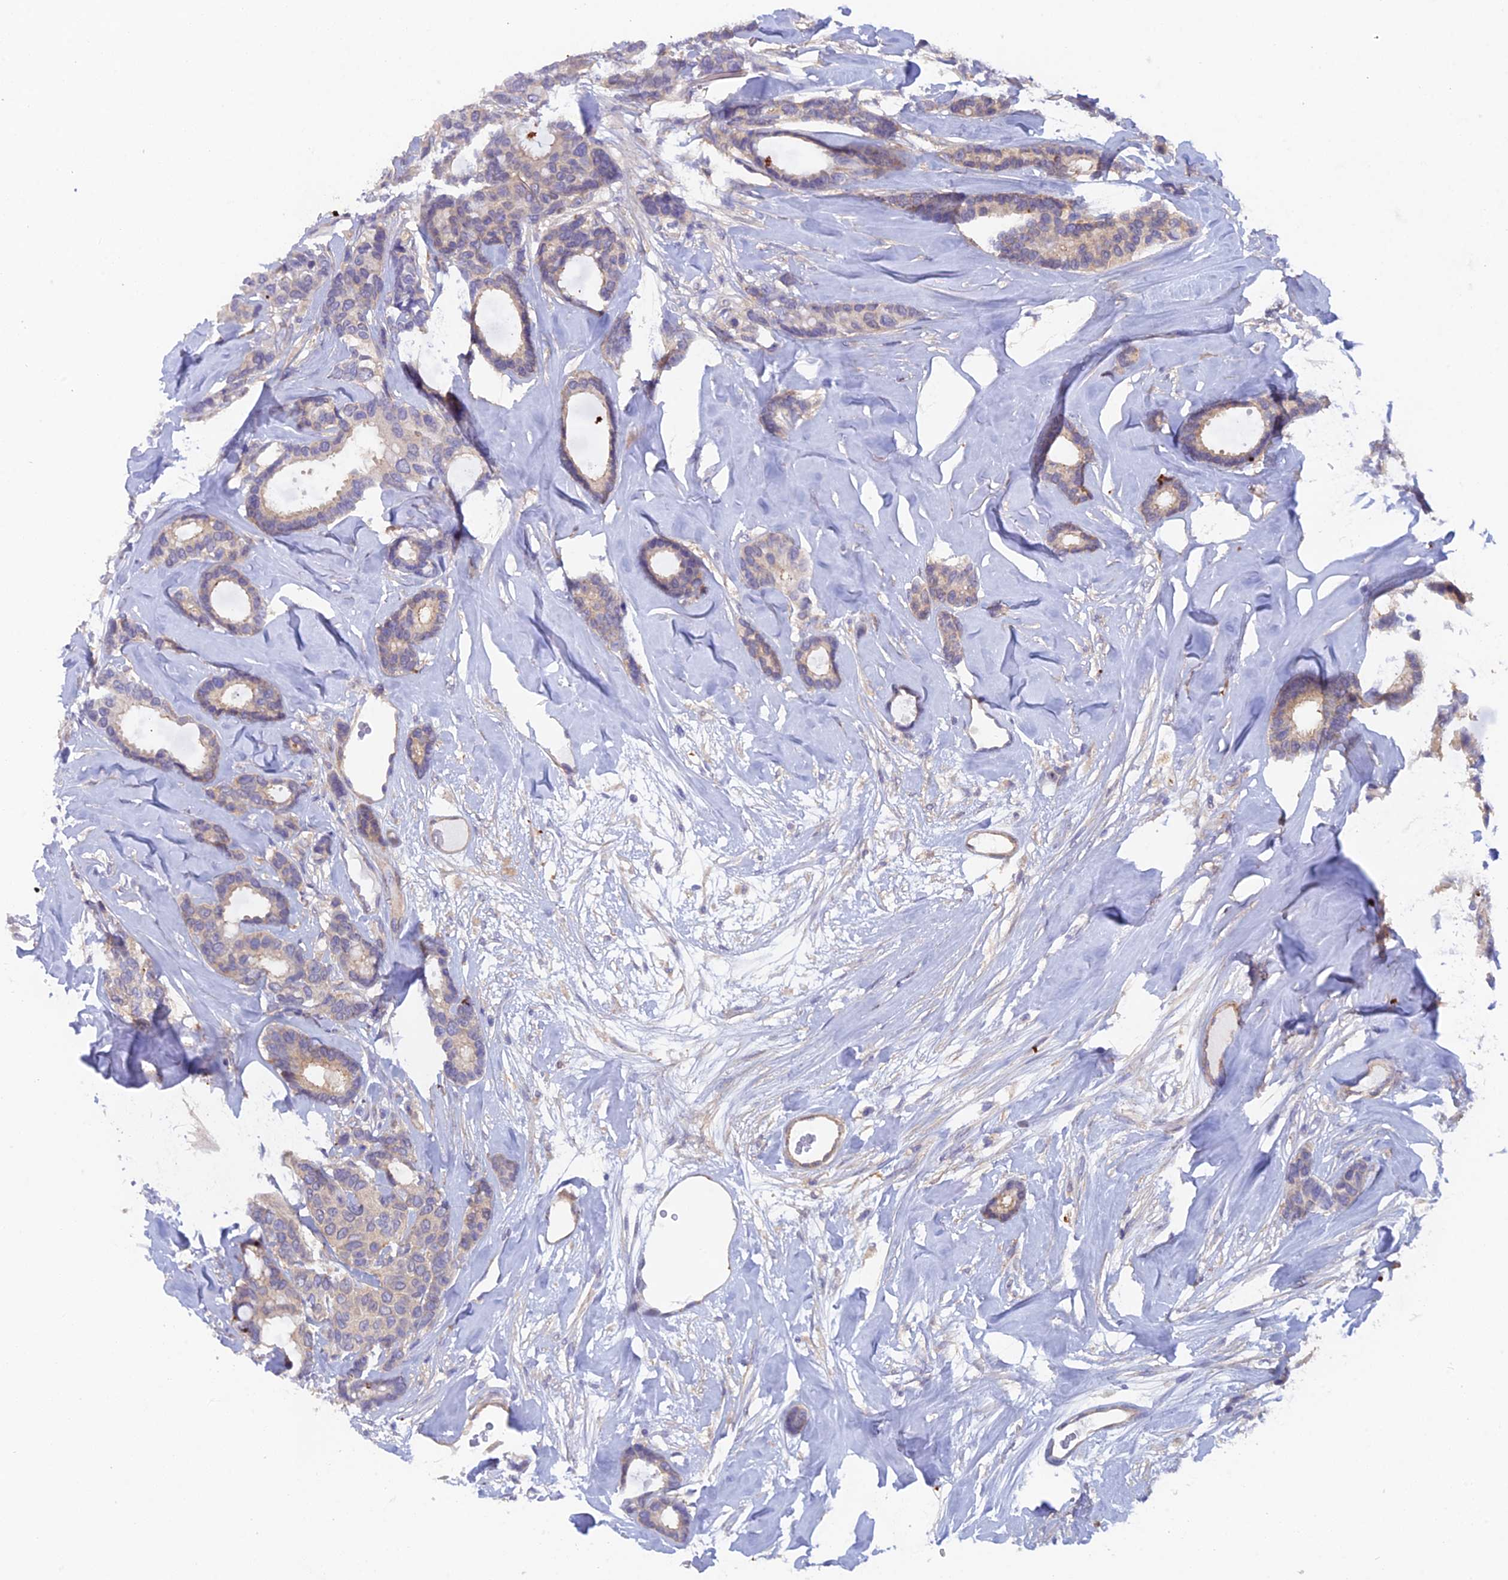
{"staining": {"intensity": "weak", "quantity": "<25%", "location": "cytoplasmic/membranous"}, "tissue": "breast cancer", "cell_type": "Tumor cells", "image_type": "cancer", "snomed": [{"axis": "morphology", "description": "Duct carcinoma"}, {"axis": "topography", "description": "Breast"}], "caption": "Tumor cells are negative for protein expression in human breast invasive ductal carcinoma.", "gene": "FZR1", "patient": {"sex": "female", "age": 87}}